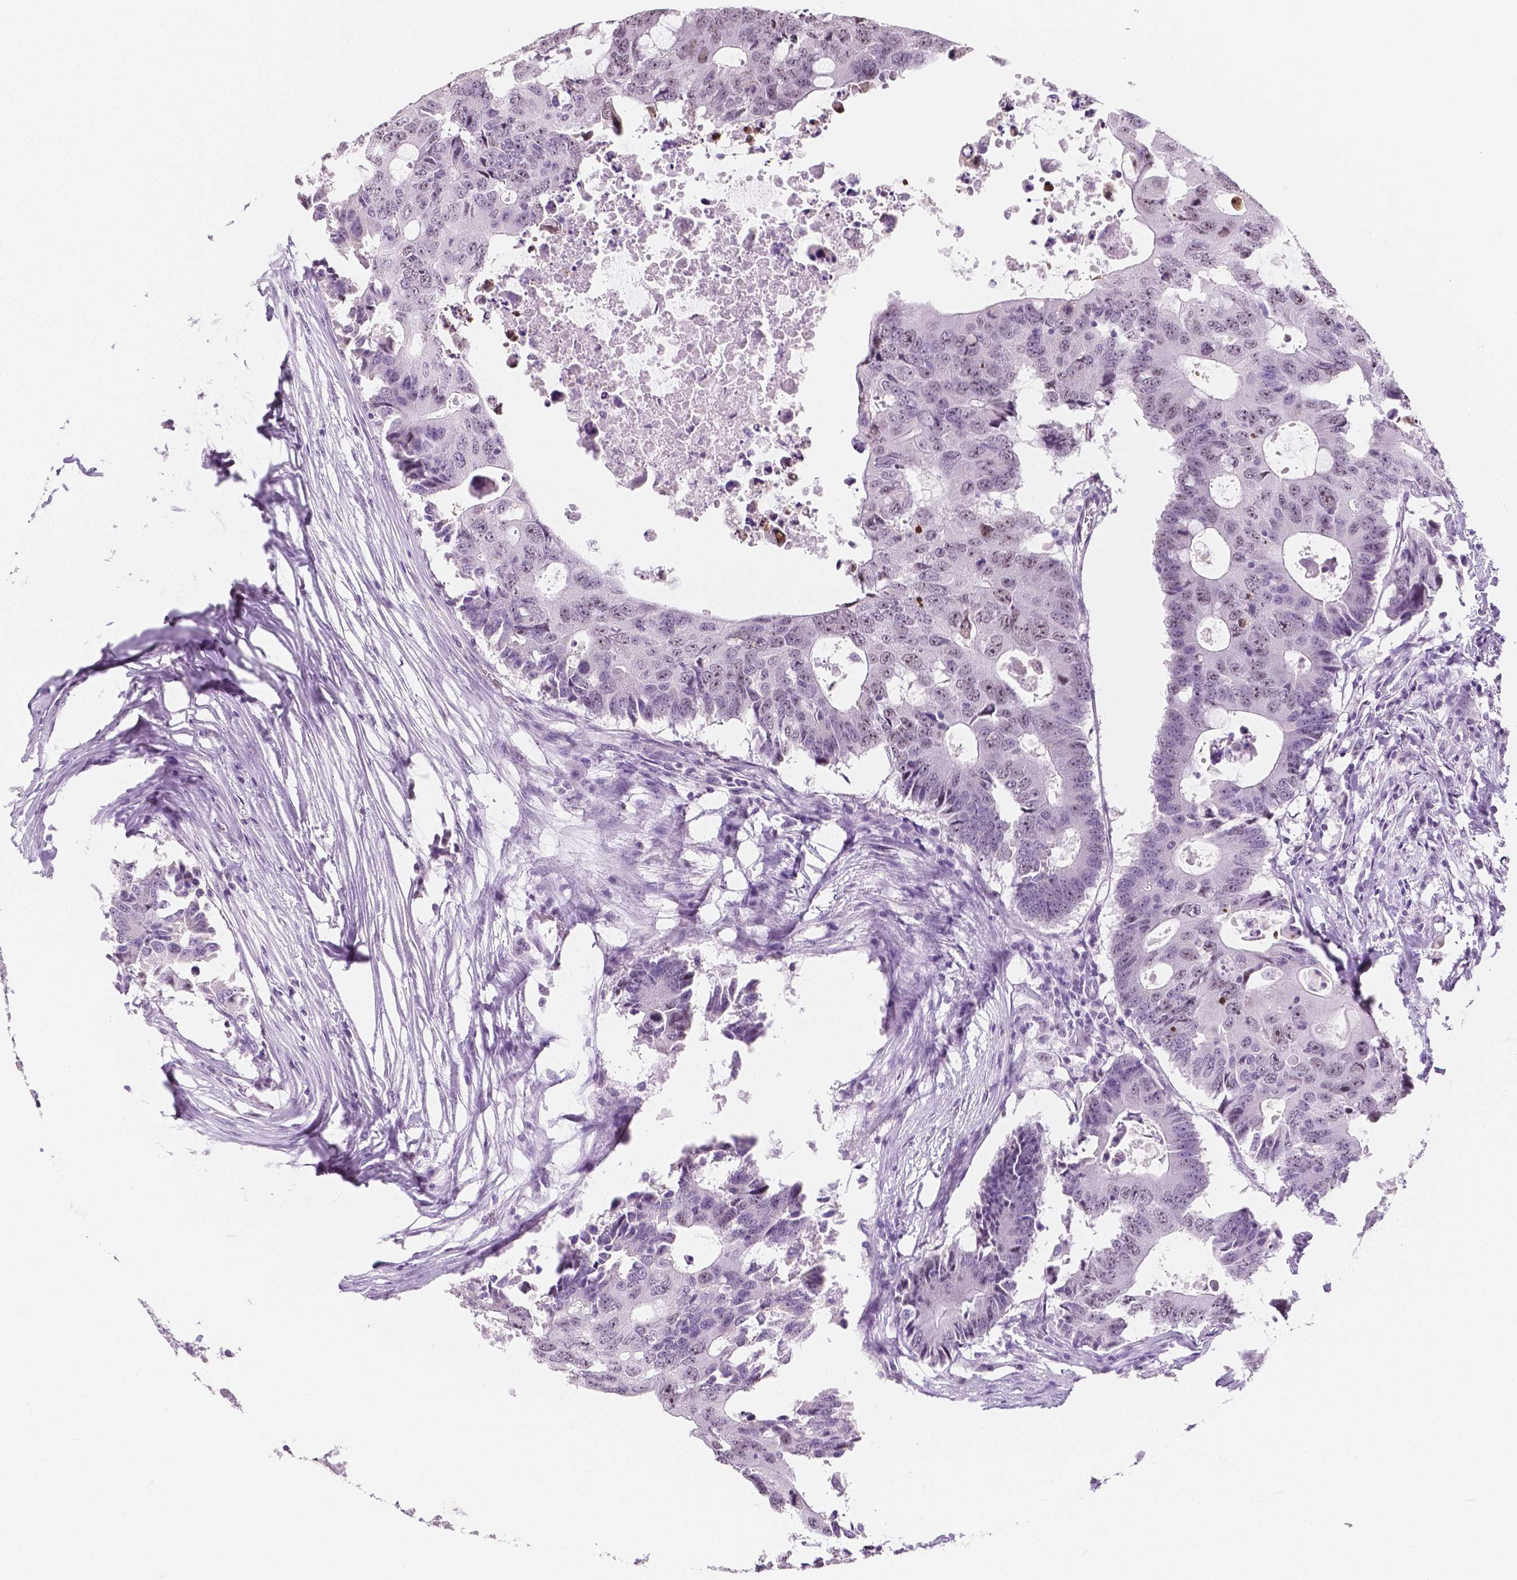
{"staining": {"intensity": "negative", "quantity": "none", "location": "none"}, "tissue": "colorectal cancer", "cell_type": "Tumor cells", "image_type": "cancer", "snomed": [{"axis": "morphology", "description": "Adenocarcinoma, NOS"}, {"axis": "topography", "description": "Colon"}], "caption": "An immunohistochemistry histopathology image of colorectal adenocarcinoma is shown. There is no staining in tumor cells of colorectal adenocarcinoma.", "gene": "NOLC1", "patient": {"sex": "male", "age": 71}}